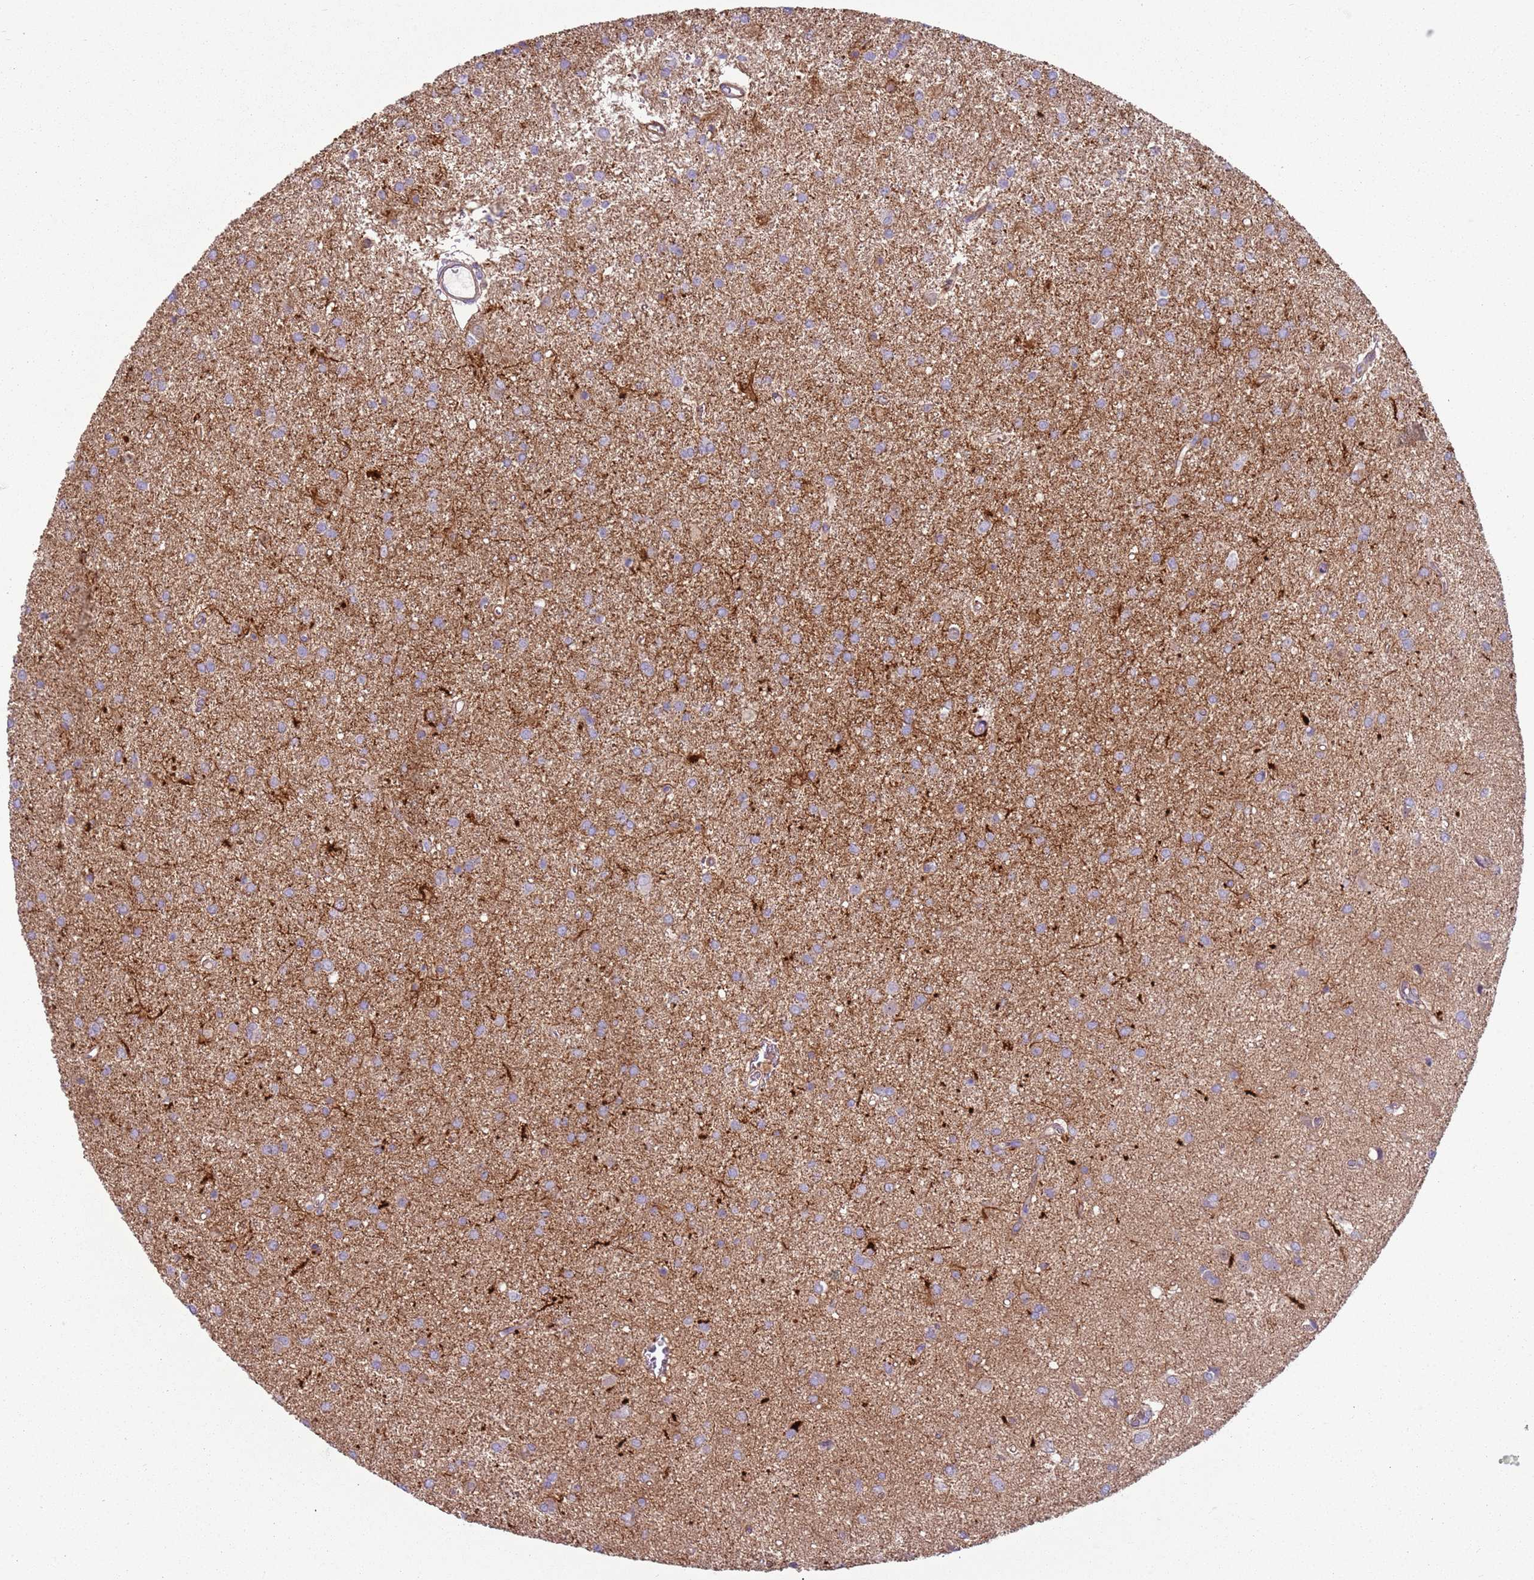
{"staining": {"intensity": "moderate", "quantity": "<25%", "location": "cytoplasmic/membranous"}, "tissue": "glioma", "cell_type": "Tumor cells", "image_type": "cancer", "snomed": [{"axis": "morphology", "description": "Glioma, malignant, High grade"}, {"axis": "topography", "description": "Brain"}], "caption": "Glioma tissue exhibits moderate cytoplasmic/membranous positivity in about <25% of tumor cells", "gene": "GNAI3", "patient": {"sex": "female", "age": 50}}